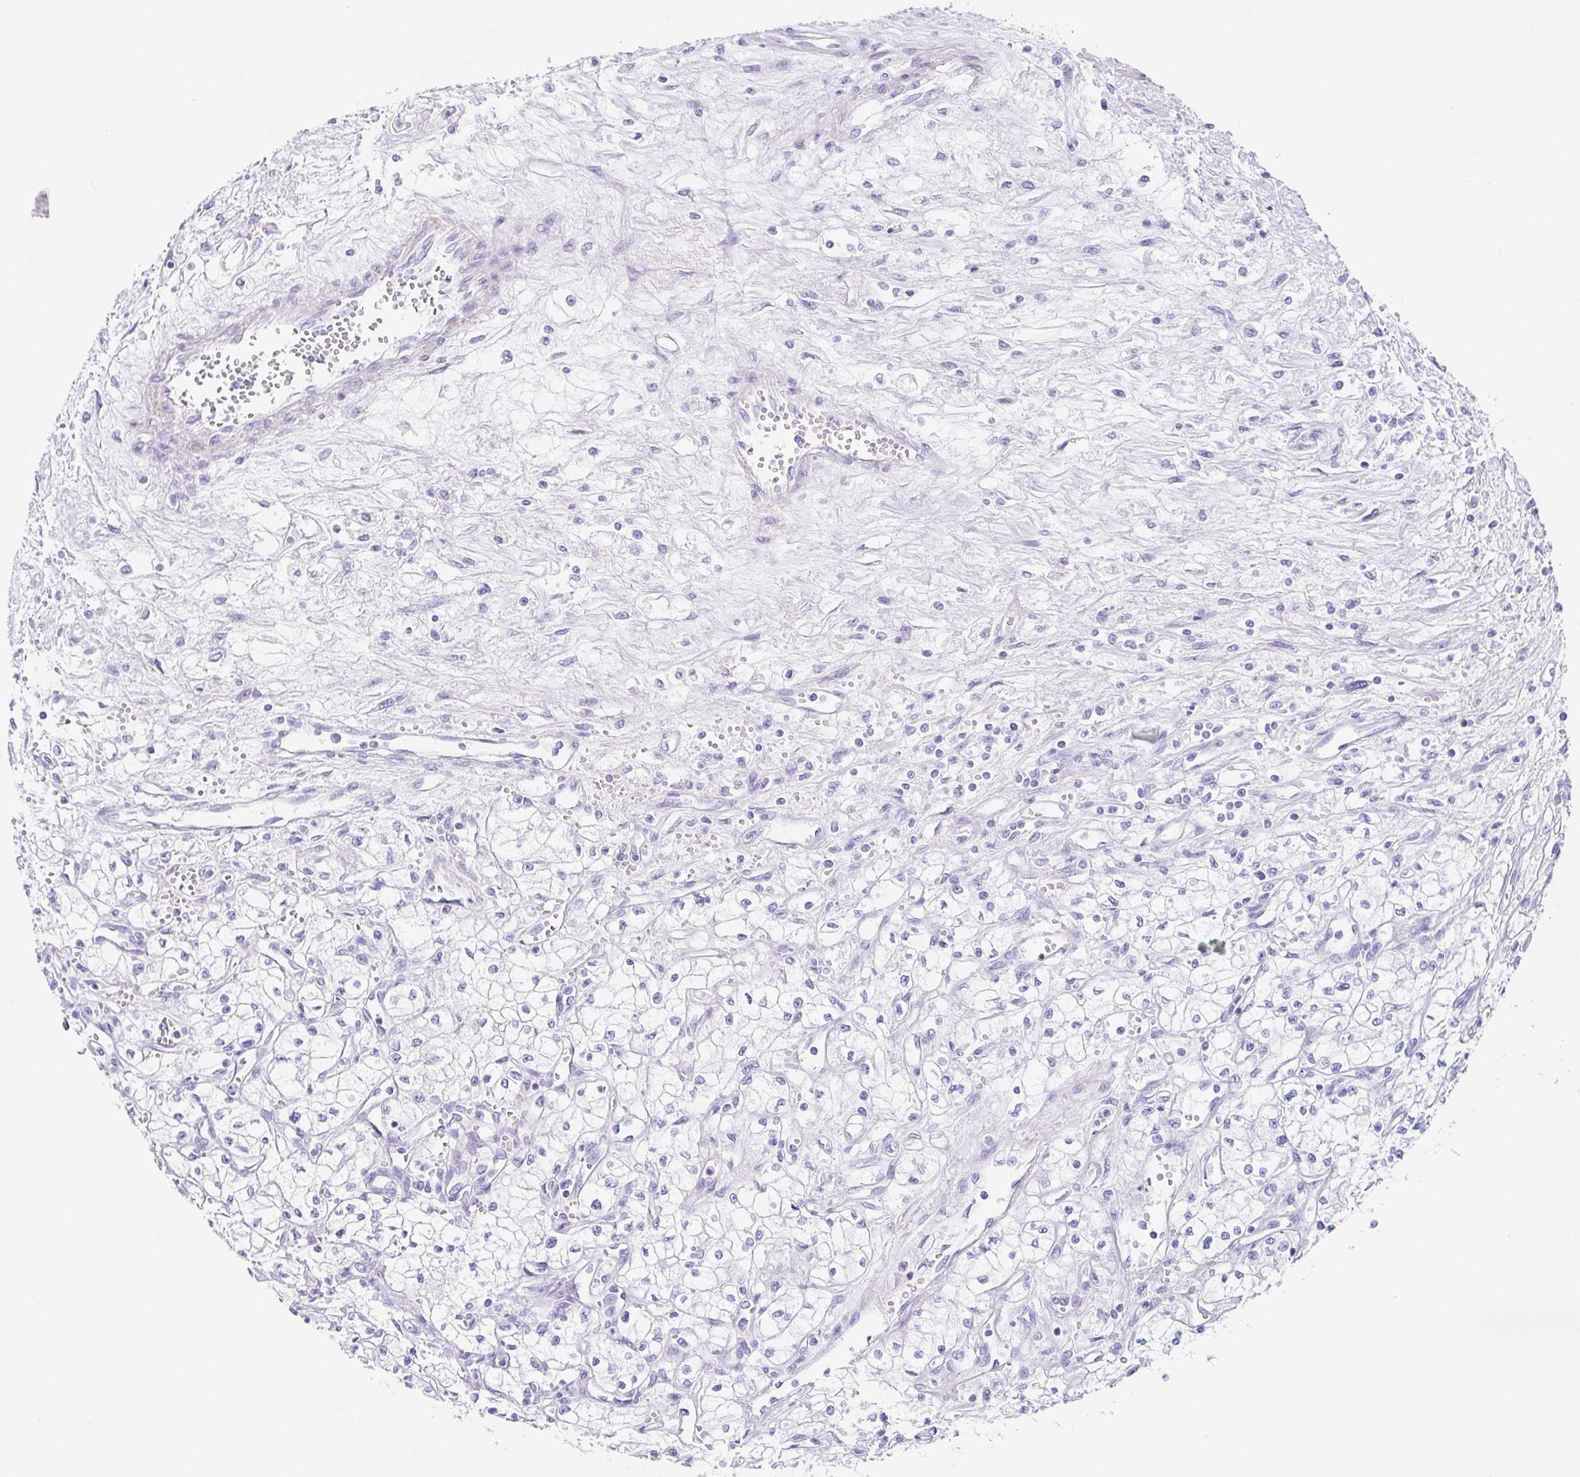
{"staining": {"intensity": "negative", "quantity": "none", "location": "none"}, "tissue": "renal cancer", "cell_type": "Tumor cells", "image_type": "cancer", "snomed": [{"axis": "morphology", "description": "Adenocarcinoma, NOS"}, {"axis": "topography", "description": "Kidney"}], "caption": "DAB (3,3'-diaminobenzidine) immunohistochemical staining of human renal cancer (adenocarcinoma) demonstrates no significant expression in tumor cells.", "gene": "CLDND2", "patient": {"sex": "male", "age": 59}}